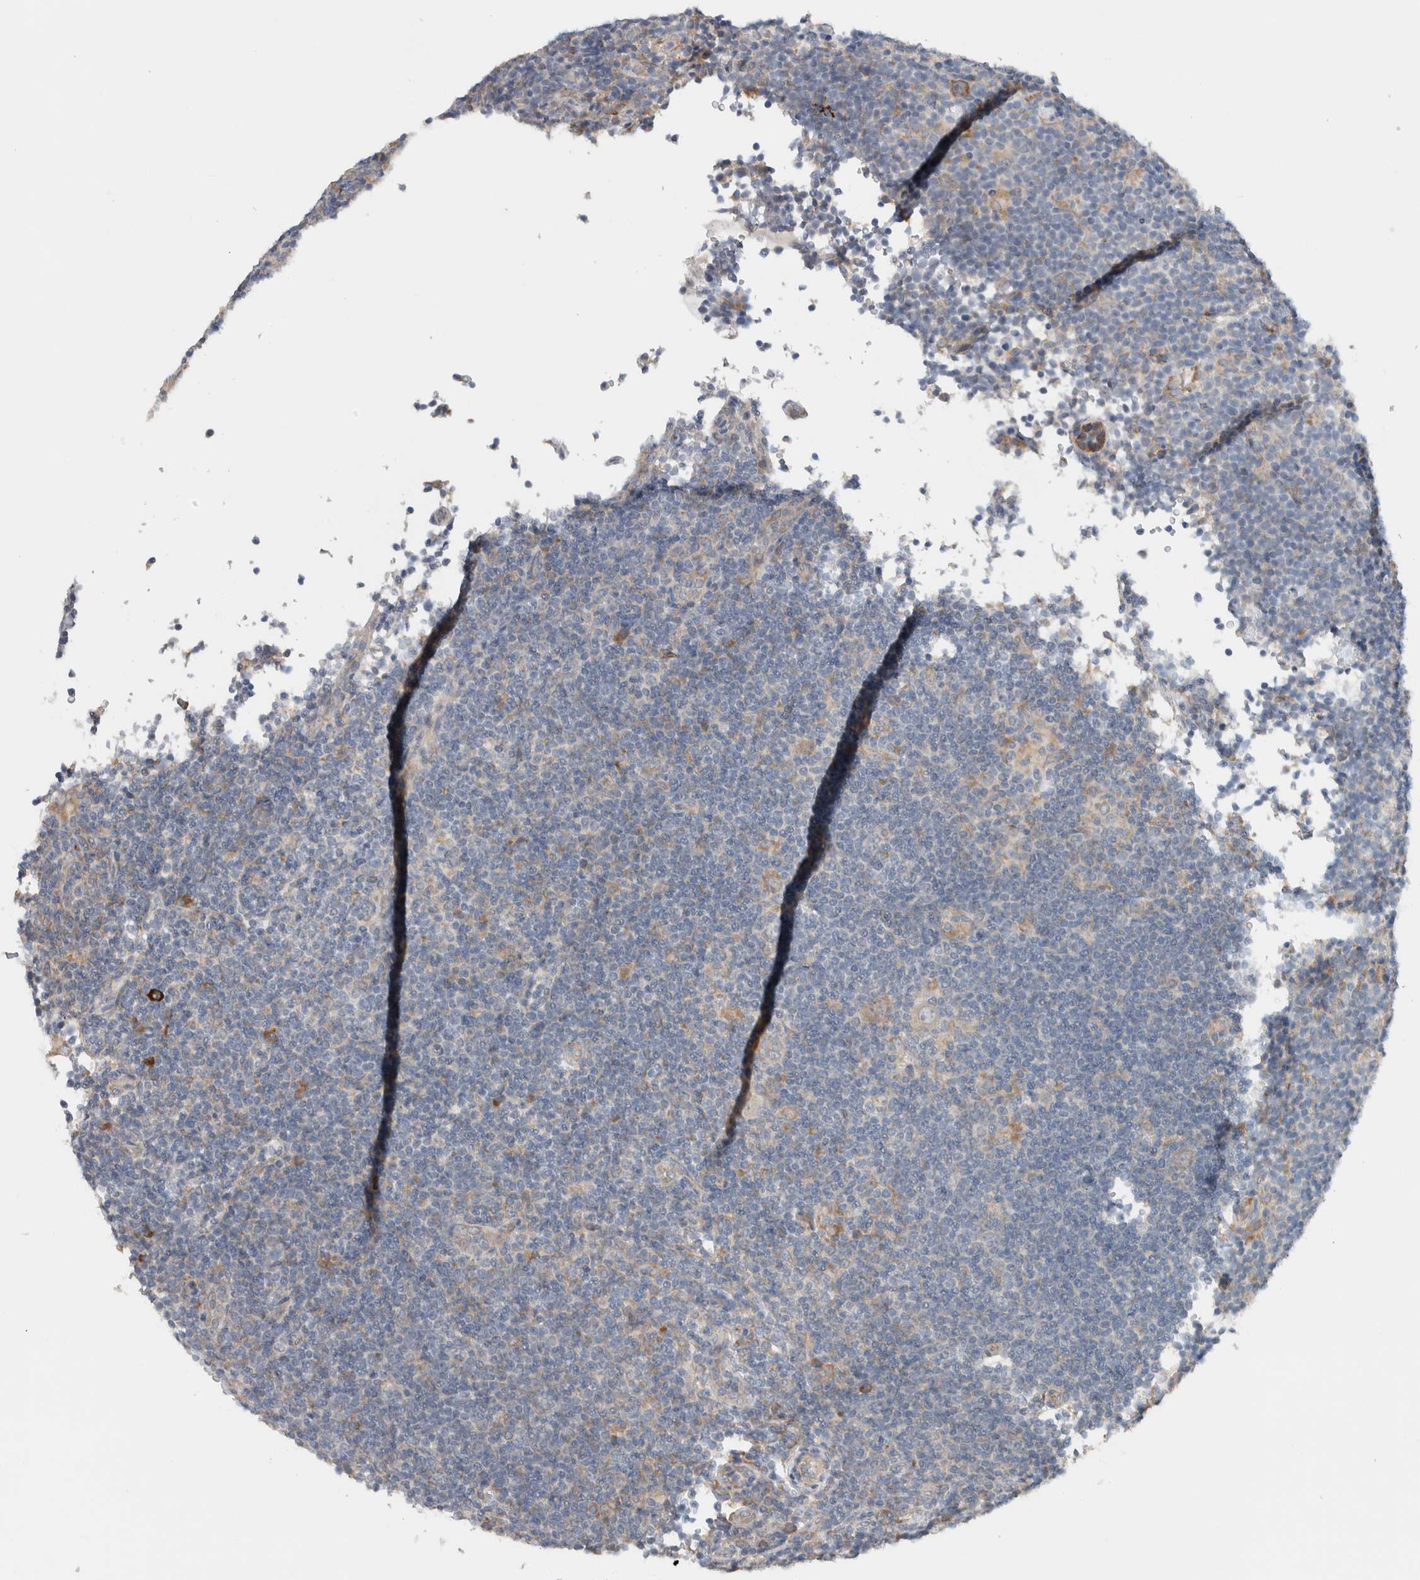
{"staining": {"intensity": "weak", "quantity": "<25%", "location": "cytoplasmic/membranous"}, "tissue": "lymphoma", "cell_type": "Tumor cells", "image_type": "cancer", "snomed": [{"axis": "morphology", "description": "Hodgkin's disease, NOS"}, {"axis": "topography", "description": "Lymph node"}], "caption": "Micrograph shows no significant protein positivity in tumor cells of lymphoma.", "gene": "ADCY8", "patient": {"sex": "female", "age": 57}}